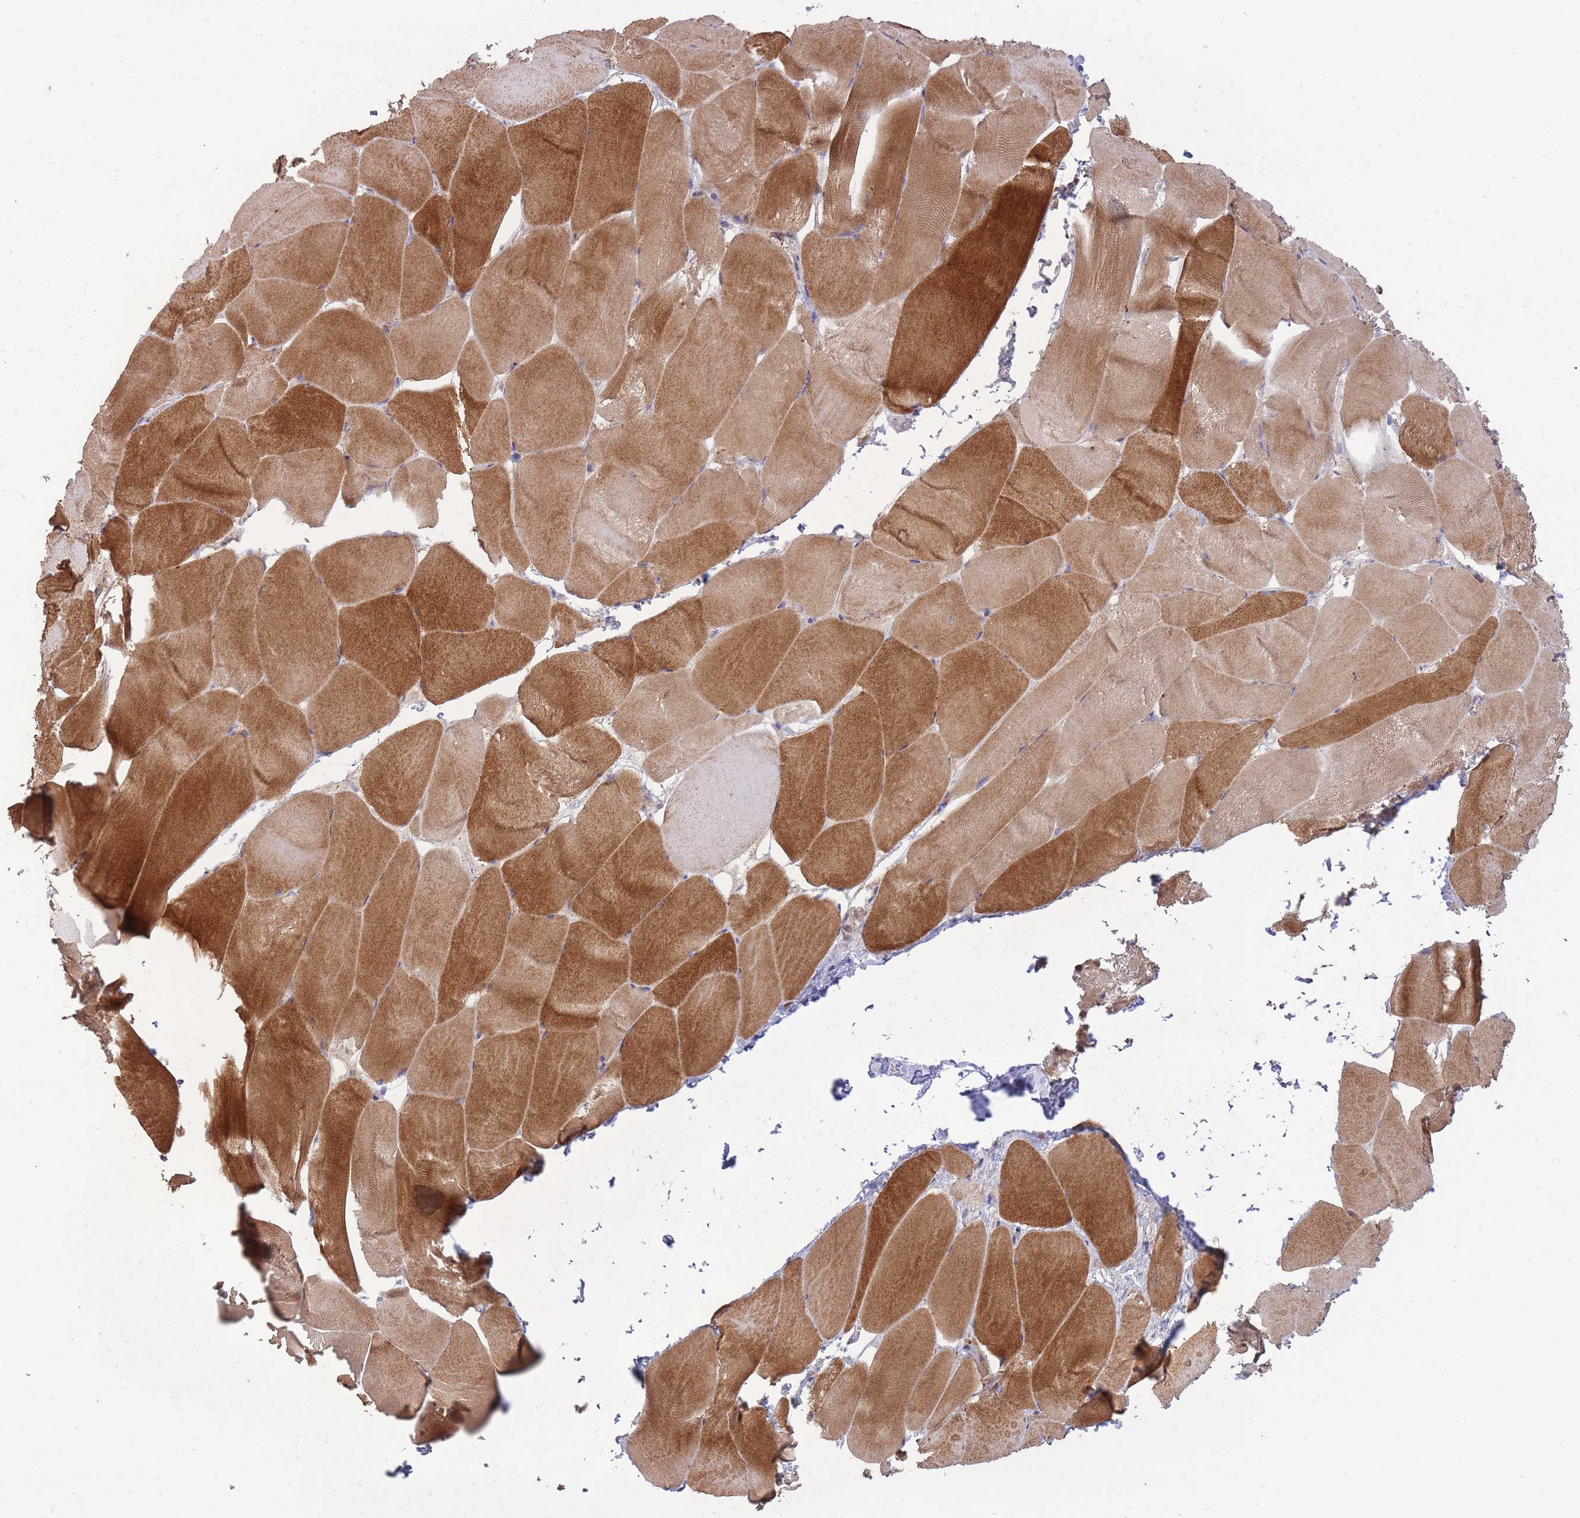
{"staining": {"intensity": "strong", "quantity": "25%-75%", "location": "cytoplasmic/membranous"}, "tissue": "skeletal muscle", "cell_type": "Myocytes", "image_type": "normal", "snomed": [{"axis": "morphology", "description": "Normal tissue, NOS"}, {"axis": "topography", "description": "Skeletal muscle"}], "caption": "Approximately 25%-75% of myocytes in unremarkable human skeletal muscle reveal strong cytoplasmic/membranous protein staining as visualized by brown immunohistochemical staining.", "gene": "IGF2BP2", "patient": {"sex": "female", "age": 64}}